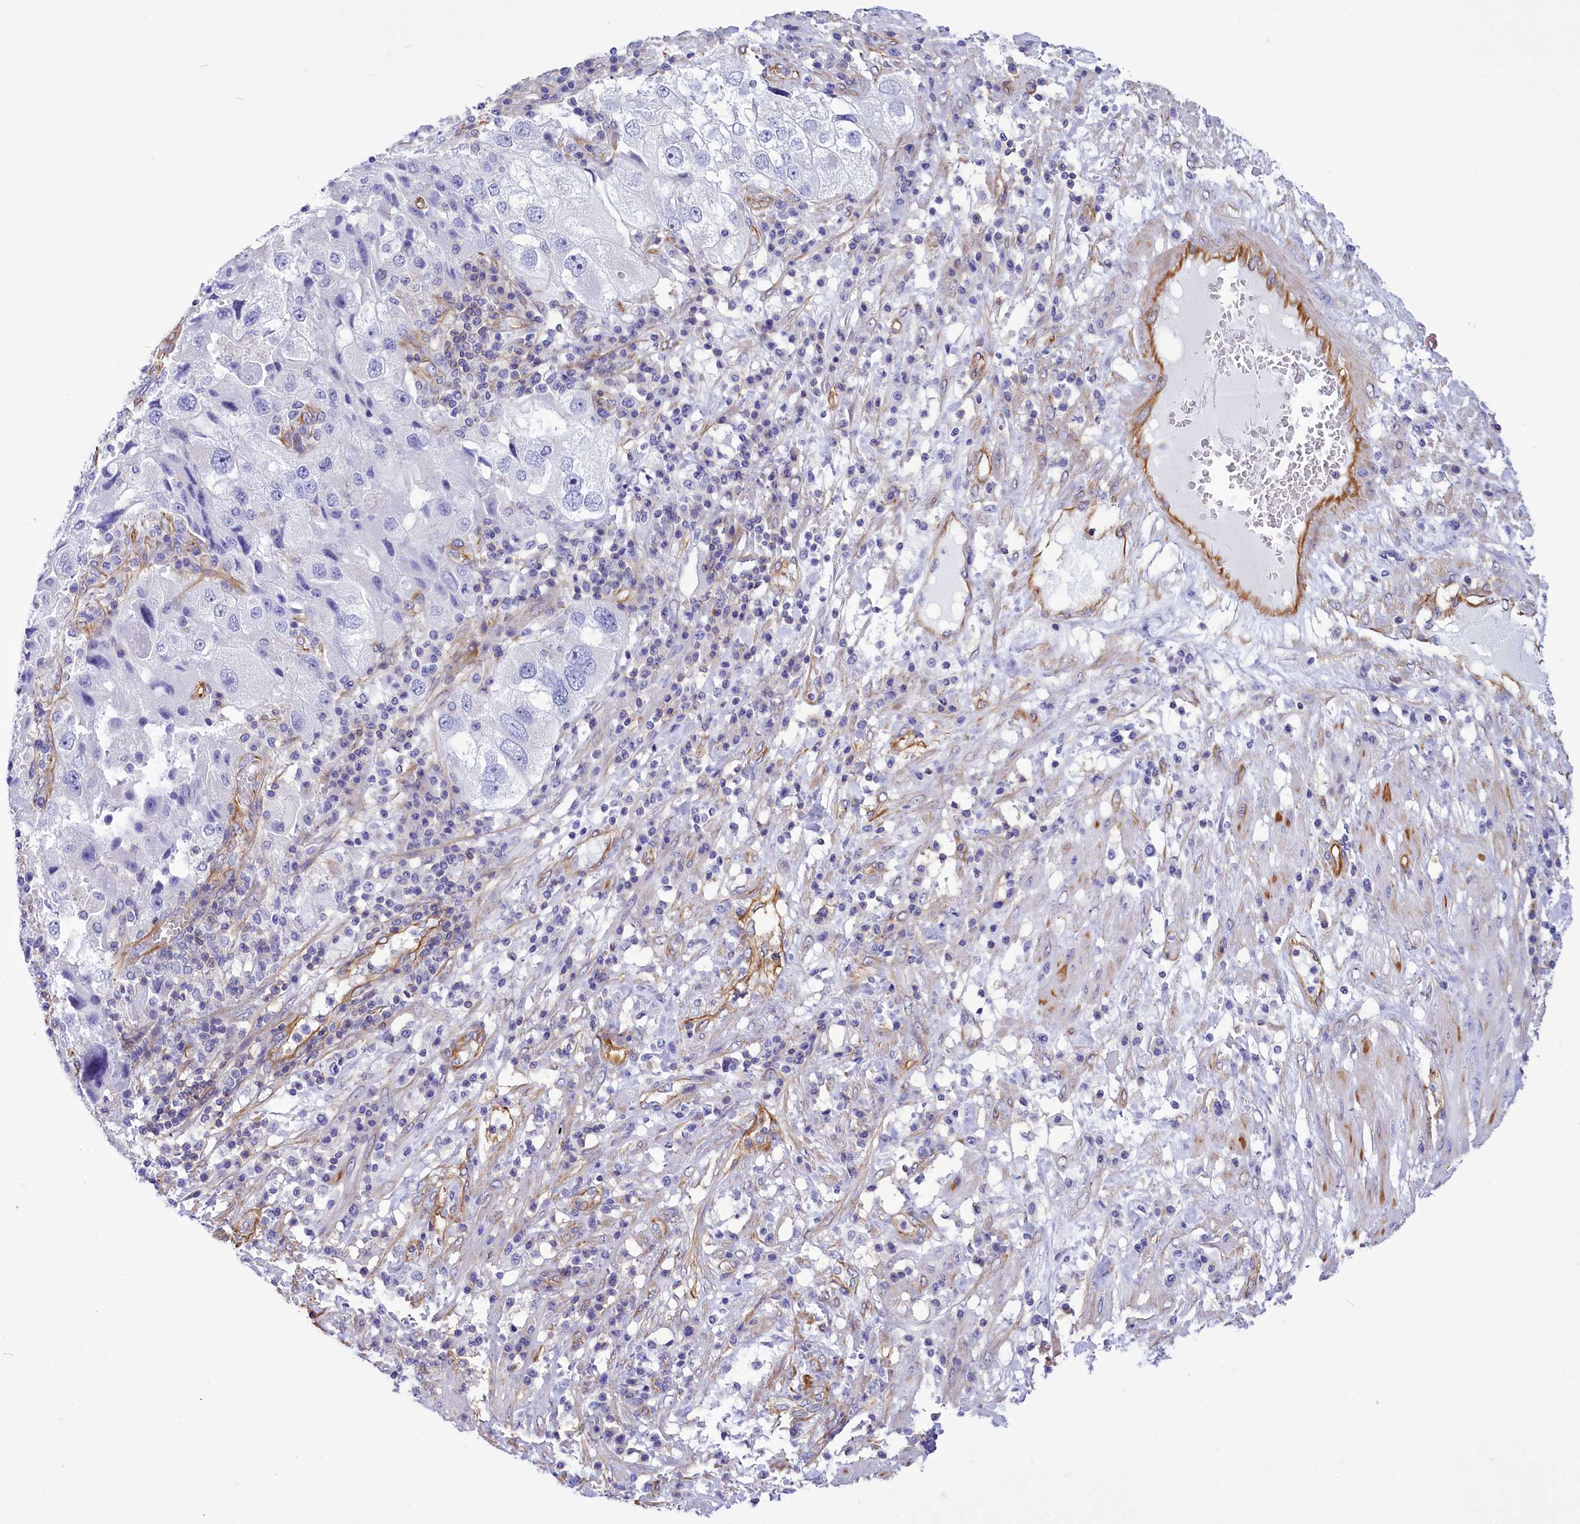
{"staining": {"intensity": "negative", "quantity": "none", "location": "none"}, "tissue": "endometrial cancer", "cell_type": "Tumor cells", "image_type": "cancer", "snomed": [{"axis": "morphology", "description": "Adenocarcinoma, NOS"}, {"axis": "topography", "description": "Endometrium"}], "caption": "The IHC image has no significant positivity in tumor cells of adenocarcinoma (endometrial) tissue.", "gene": "CD99", "patient": {"sex": "female", "age": 49}}